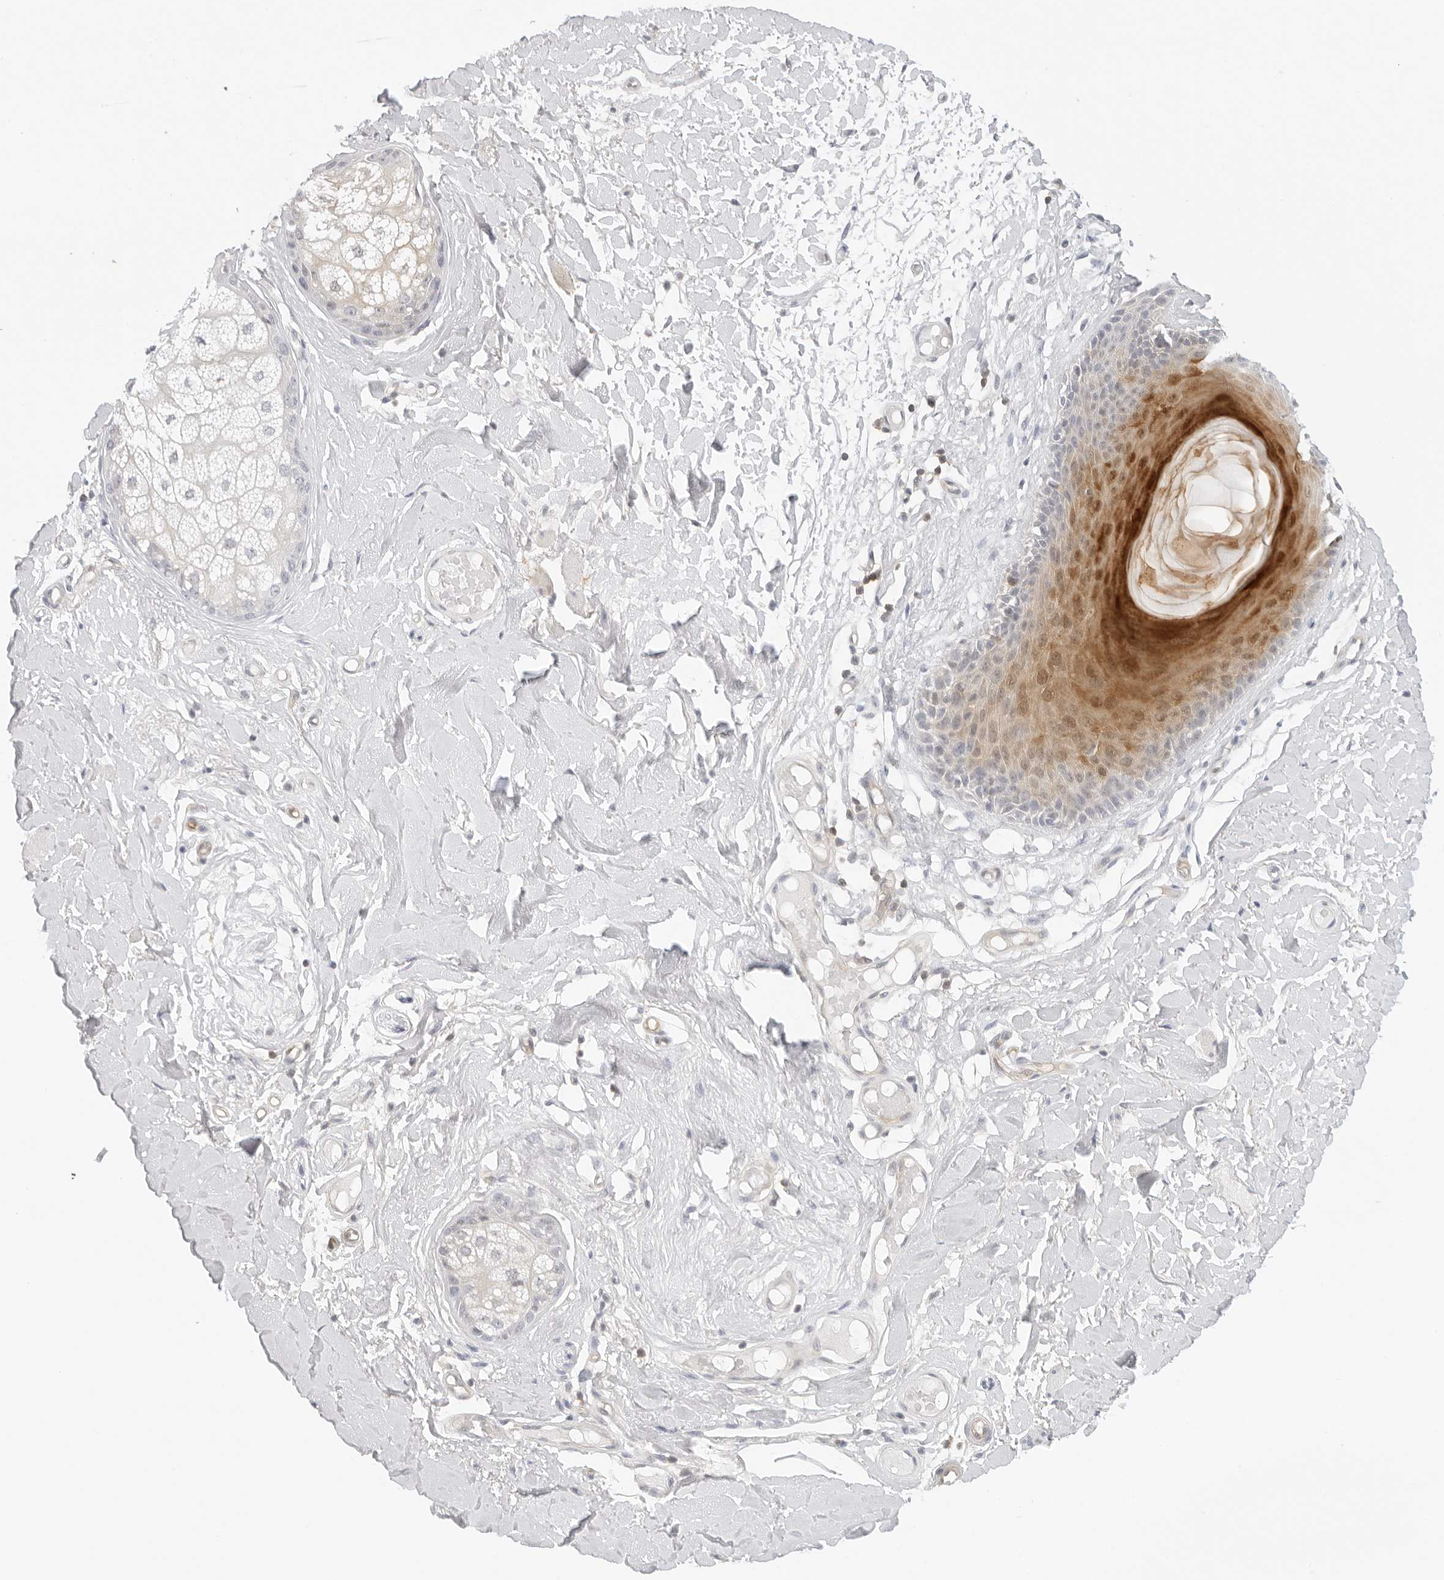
{"staining": {"intensity": "strong", "quantity": "25%-75%", "location": "cytoplasmic/membranous,nuclear"}, "tissue": "skin", "cell_type": "Epidermal cells", "image_type": "normal", "snomed": [{"axis": "morphology", "description": "Normal tissue, NOS"}, {"axis": "topography", "description": "Vulva"}], "caption": "Immunohistochemical staining of normal skin reveals high levels of strong cytoplasmic/membranous,nuclear staining in approximately 25%-75% of epidermal cells. (DAB (3,3'-diaminobenzidine) IHC with brightfield microscopy, high magnification).", "gene": "OSCP1", "patient": {"sex": "female", "age": 73}}